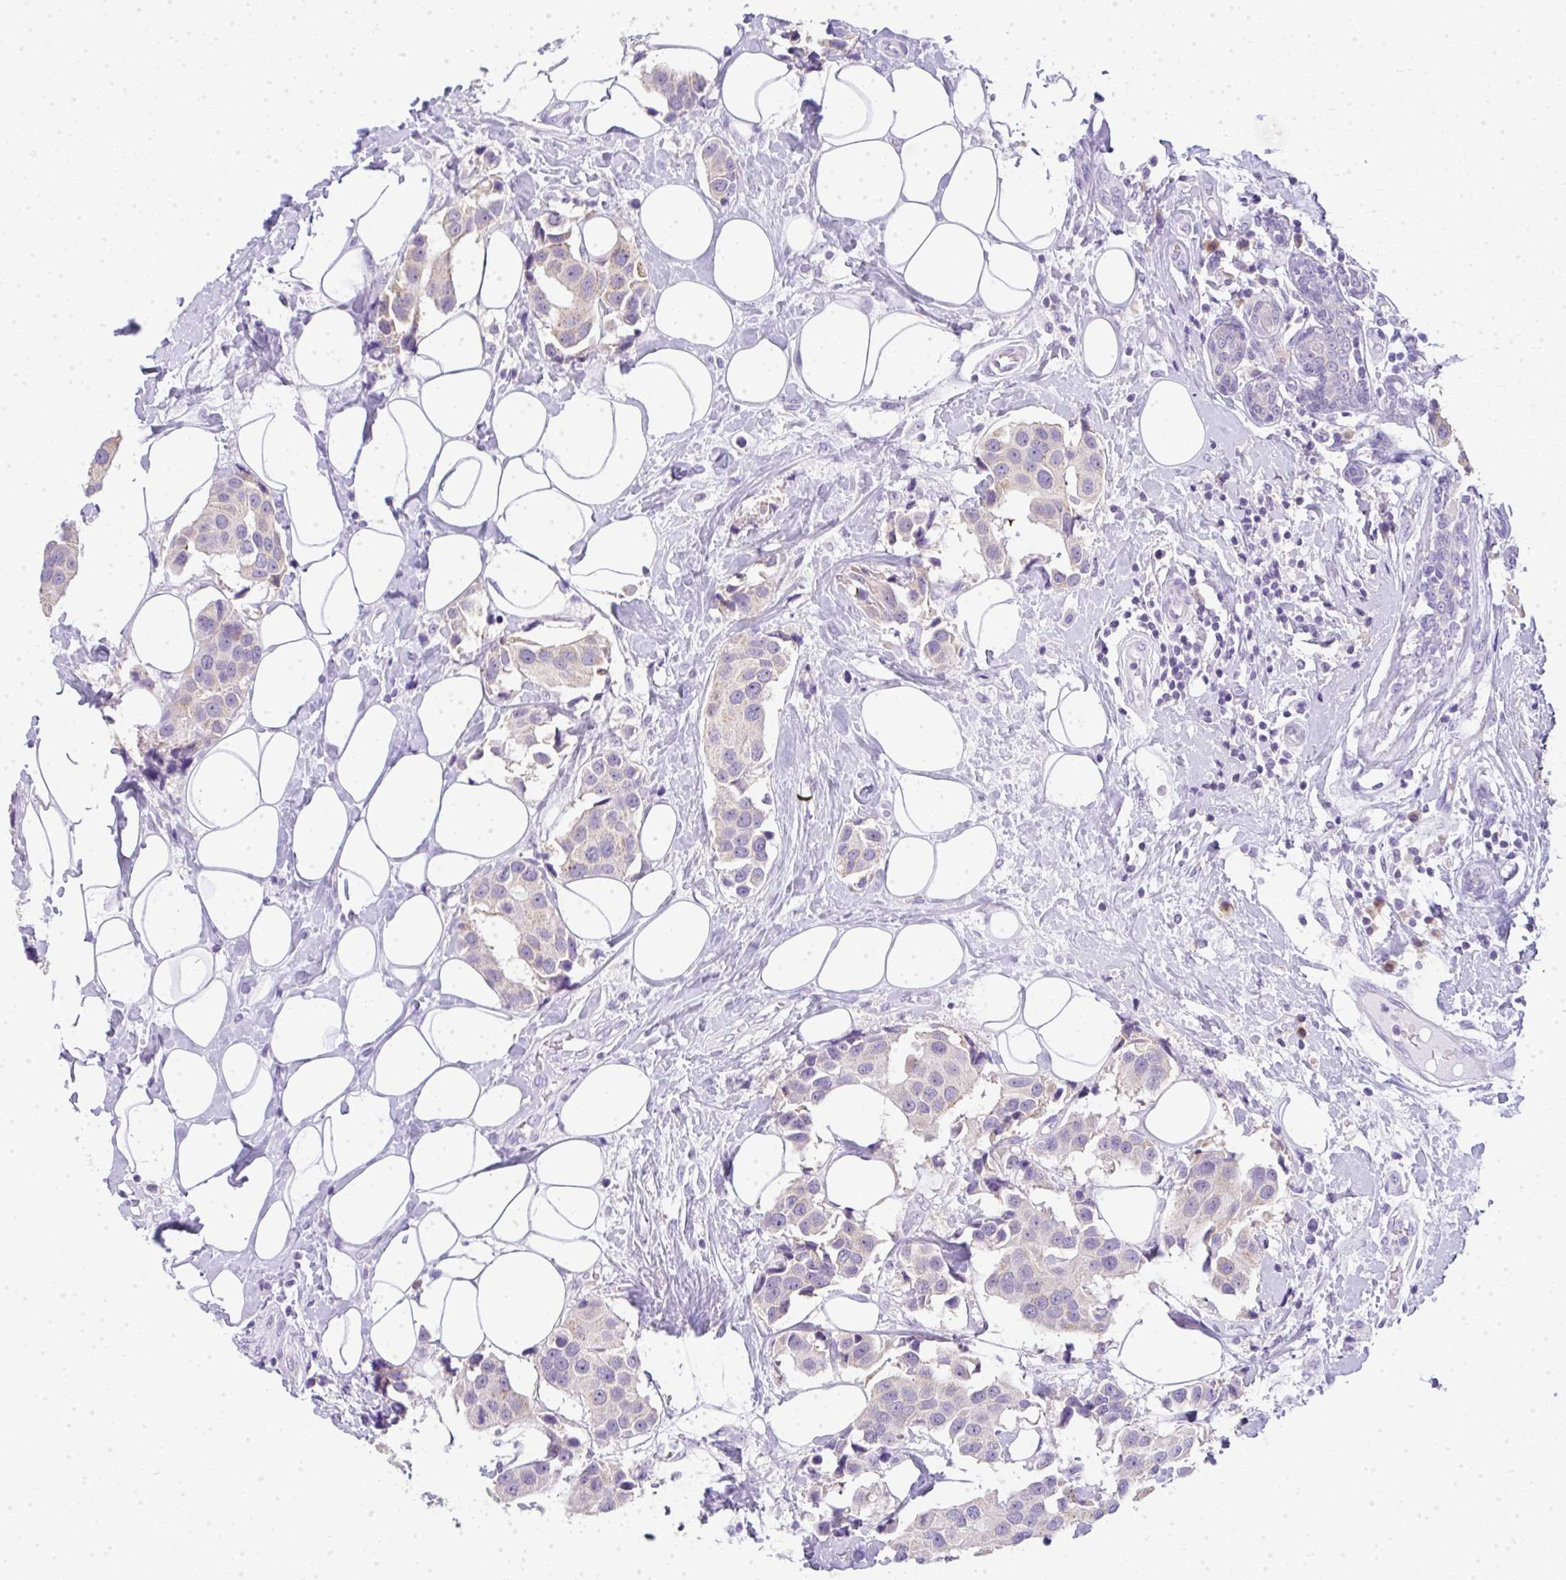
{"staining": {"intensity": "negative", "quantity": "none", "location": "none"}, "tissue": "breast cancer", "cell_type": "Tumor cells", "image_type": "cancer", "snomed": [{"axis": "morphology", "description": "Normal tissue, NOS"}, {"axis": "morphology", "description": "Duct carcinoma"}, {"axis": "topography", "description": "Breast"}], "caption": "Immunohistochemical staining of human breast invasive ductal carcinoma shows no significant expression in tumor cells.", "gene": "LPAR4", "patient": {"sex": "female", "age": 39}}